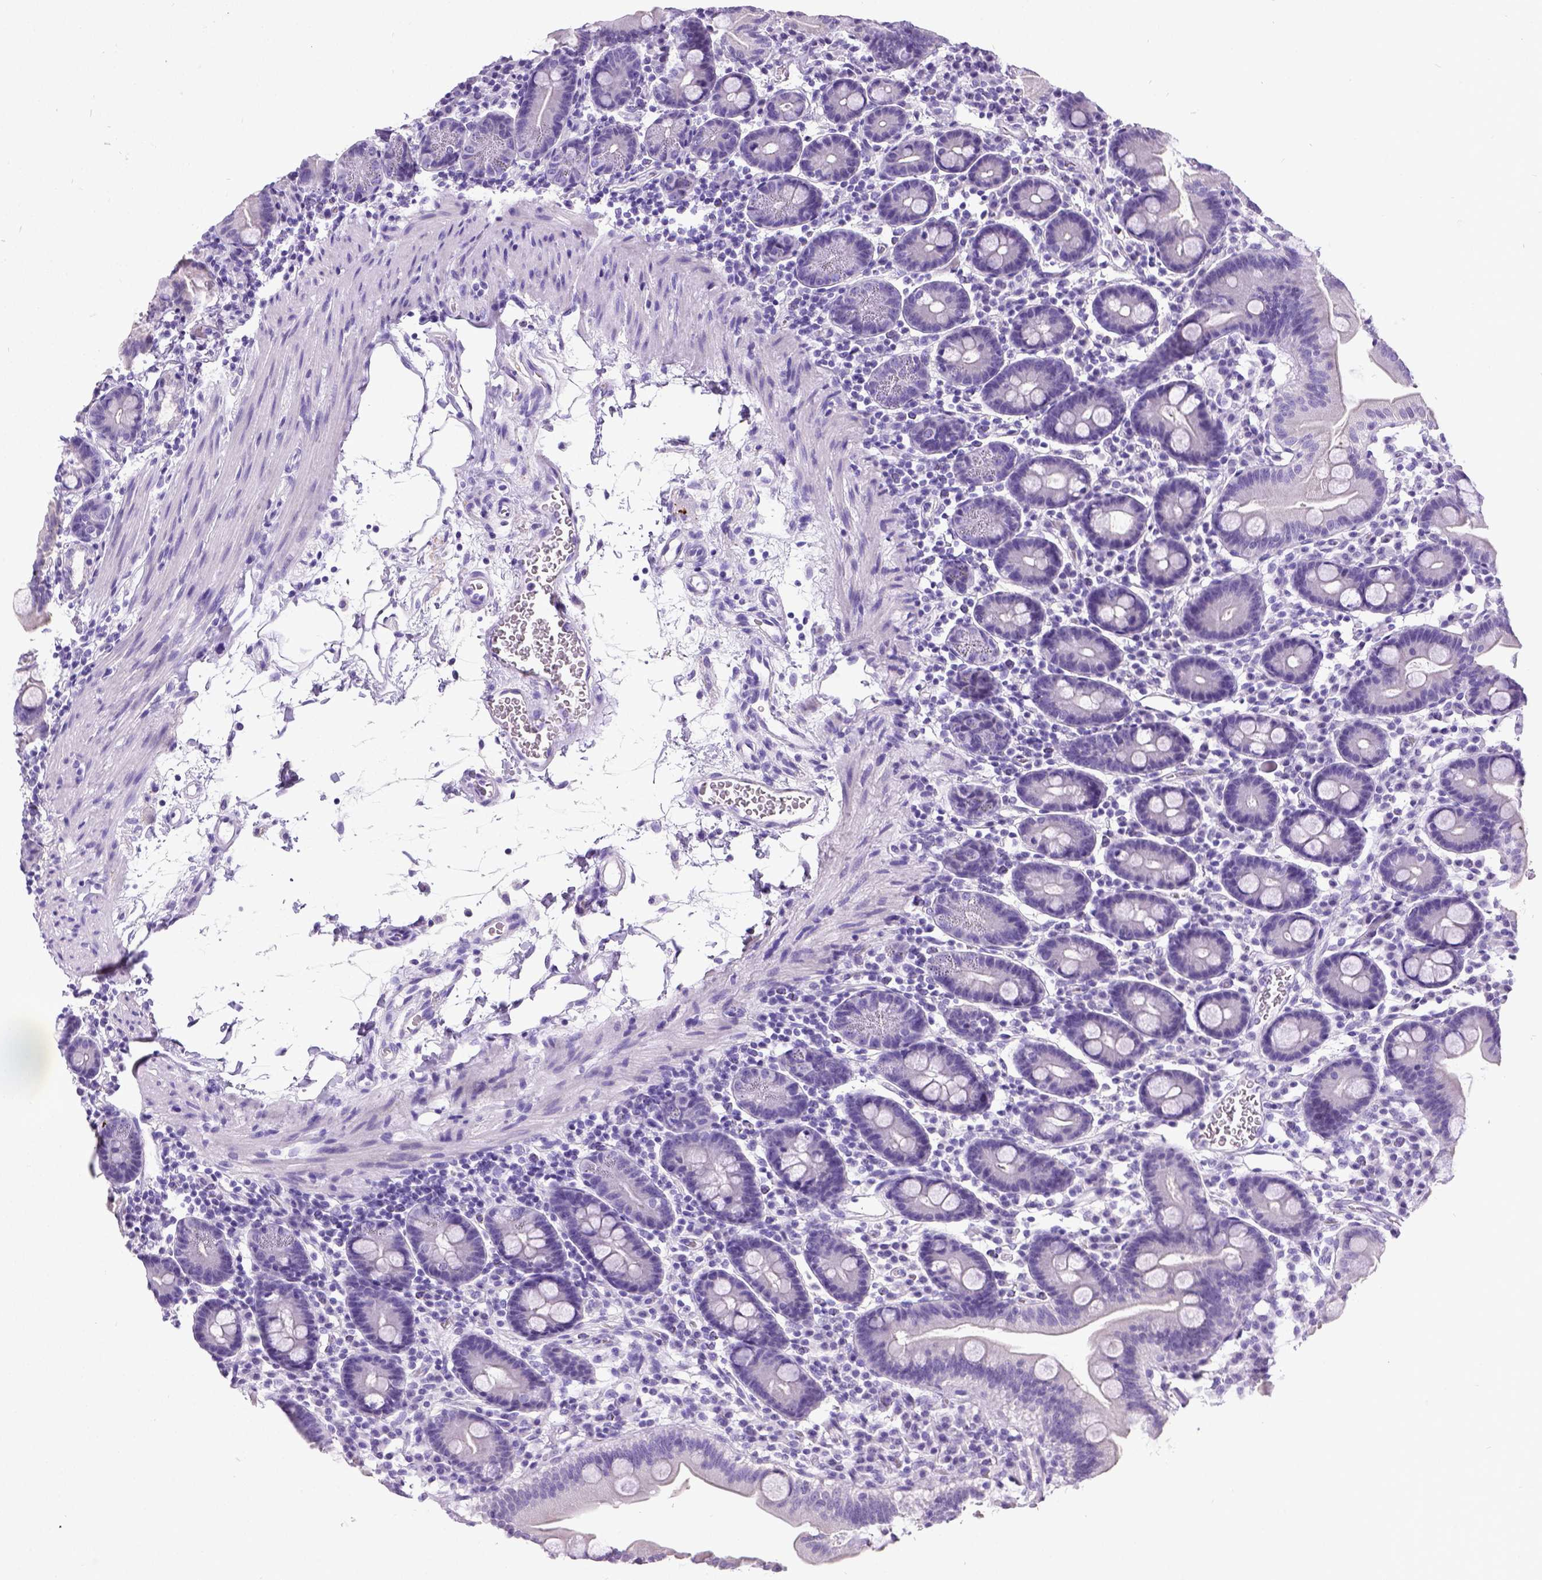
{"staining": {"intensity": "negative", "quantity": "none", "location": "none"}, "tissue": "duodenum", "cell_type": "Glandular cells", "image_type": "normal", "snomed": [{"axis": "morphology", "description": "Normal tissue, NOS"}, {"axis": "topography", "description": "Pancreas"}, {"axis": "topography", "description": "Duodenum"}], "caption": "High power microscopy image of an immunohistochemistry photomicrograph of unremarkable duodenum, revealing no significant staining in glandular cells.", "gene": "SATB2", "patient": {"sex": "male", "age": 59}}